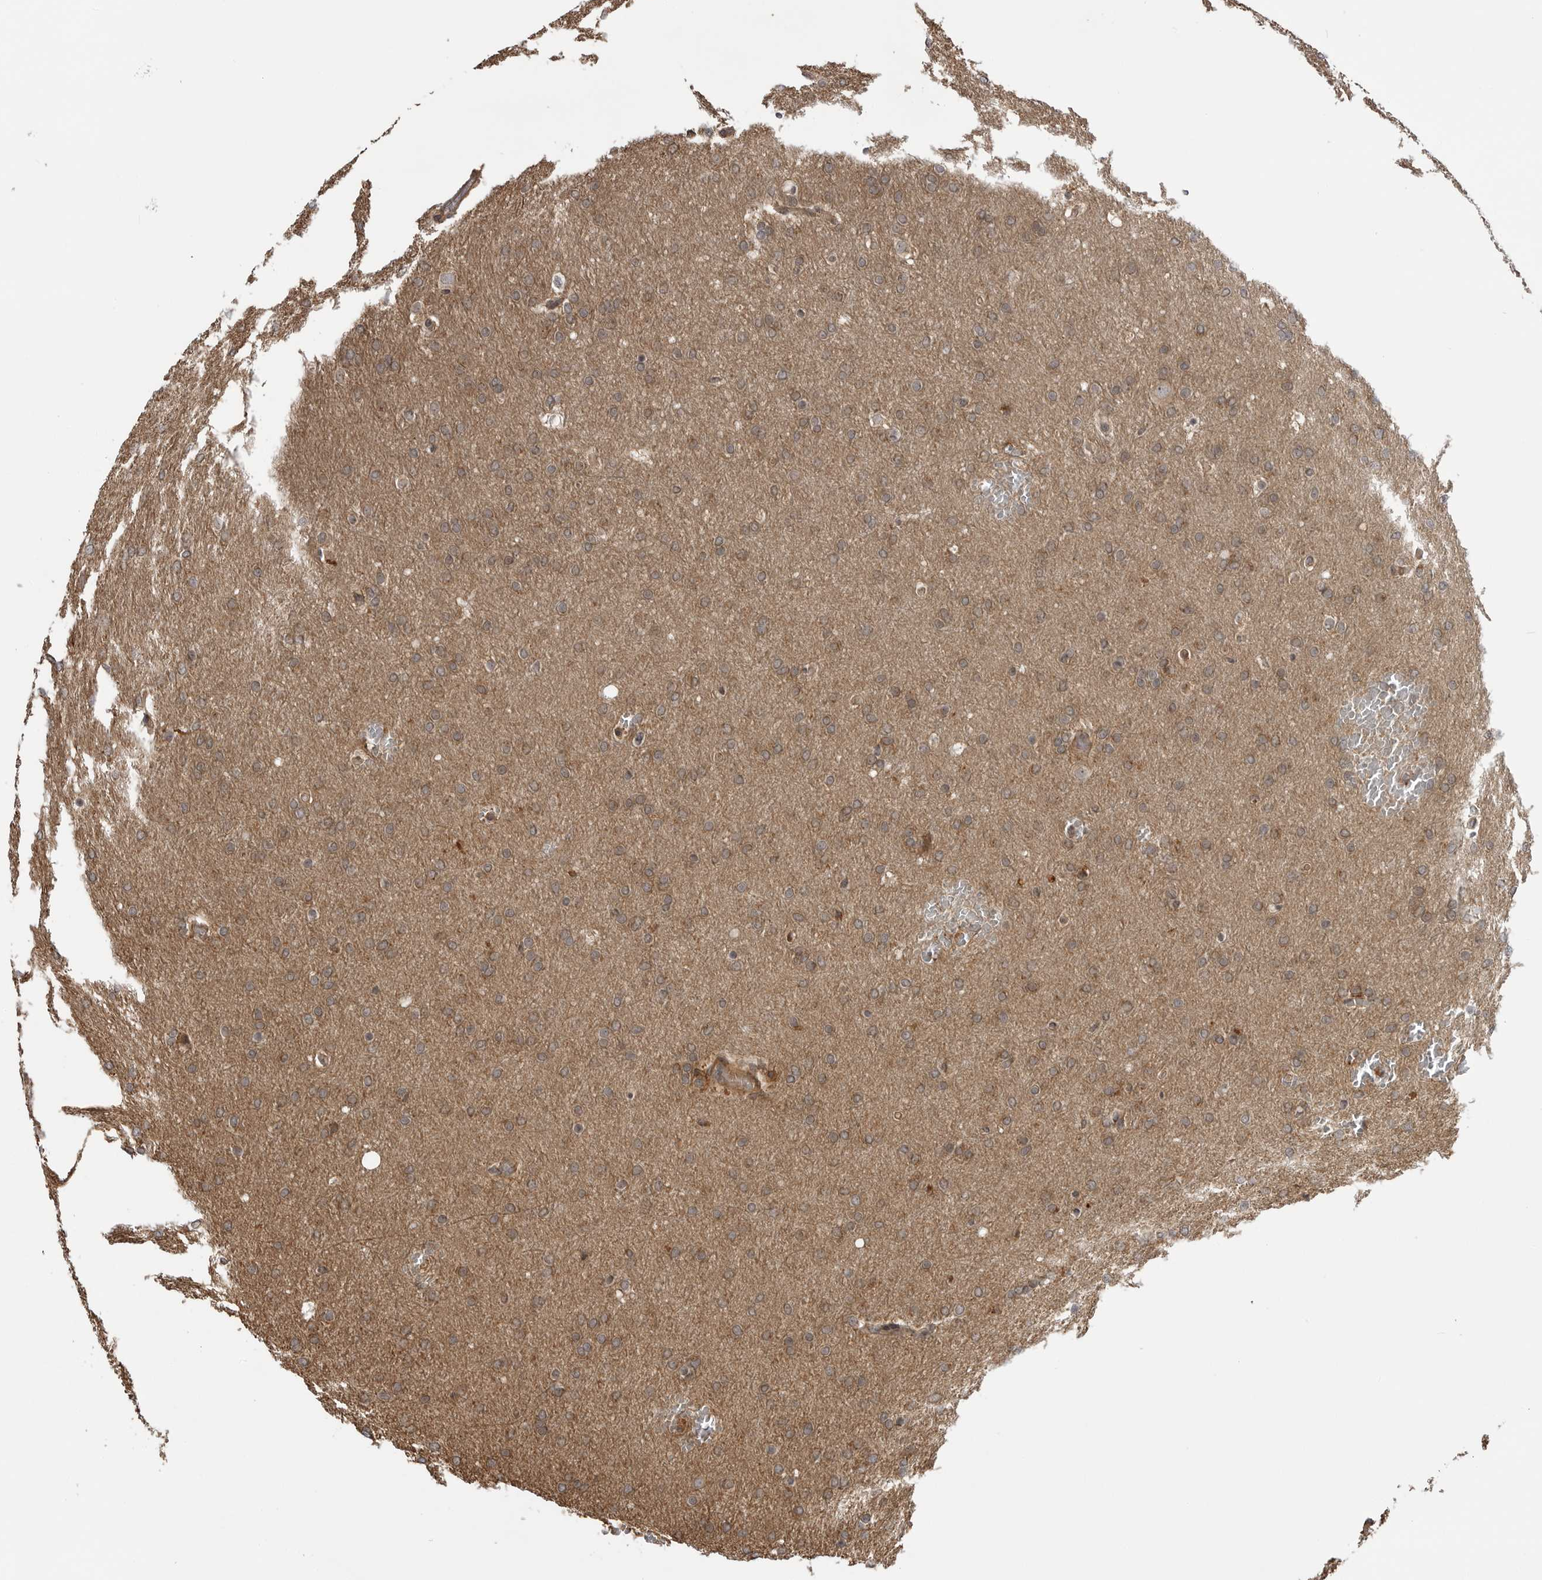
{"staining": {"intensity": "moderate", "quantity": "25%-75%", "location": "cytoplasmic/membranous"}, "tissue": "glioma", "cell_type": "Tumor cells", "image_type": "cancer", "snomed": [{"axis": "morphology", "description": "Glioma, malignant, Low grade"}, {"axis": "topography", "description": "Brain"}], "caption": "IHC histopathology image of neoplastic tissue: human malignant glioma (low-grade) stained using IHC shows medium levels of moderate protein expression localized specifically in the cytoplasmic/membranous of tumor cells, appearing as a cytoplasmic/membranous brown color.", "gene": "LRRC45", "patient": {"sex": "female", "age": 37}}